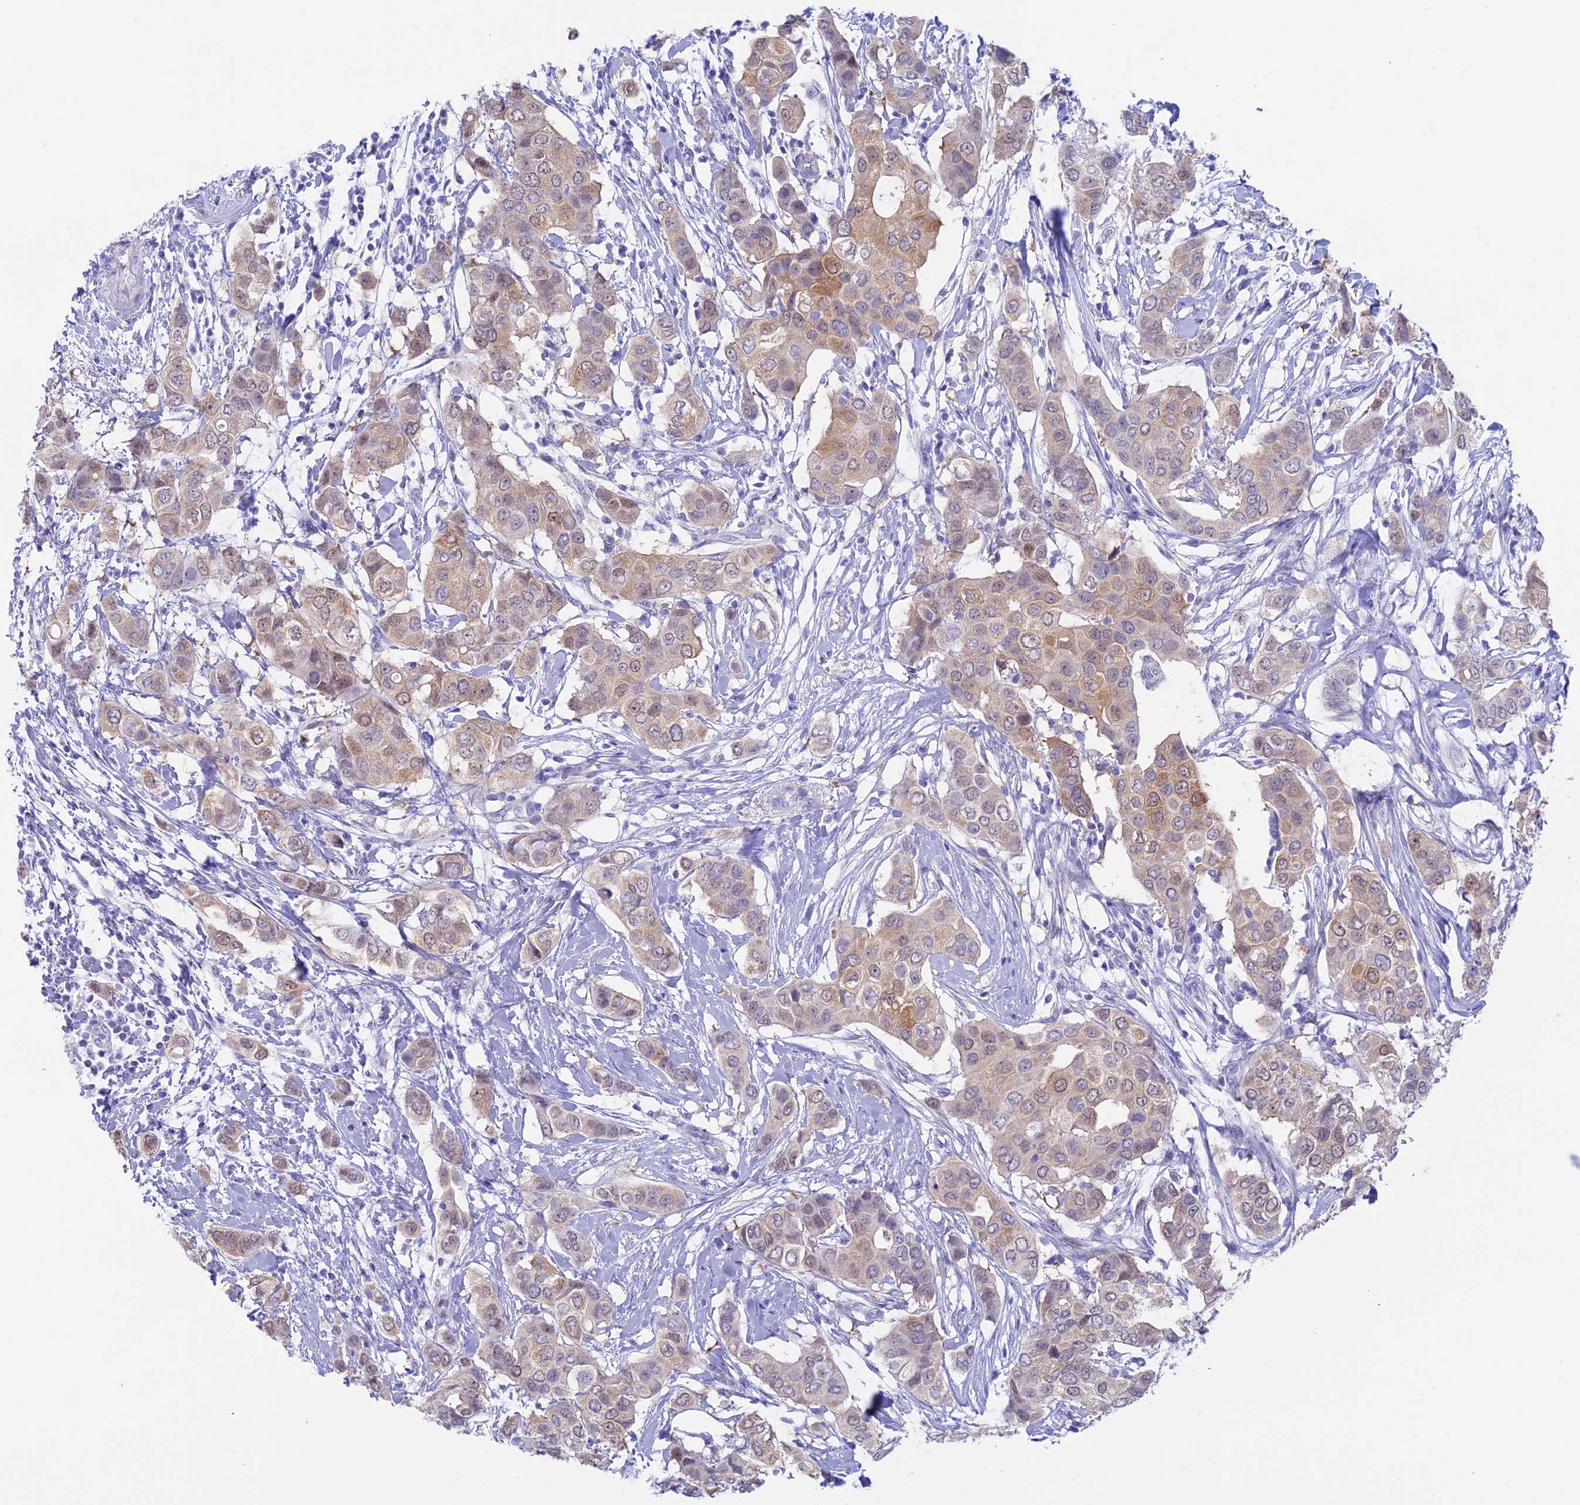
{"staining": {"intensity": "weak", "quantity": "25%-75%", "location": "cytoplasmic/membranous"}, "tissue": "breast cancer", "cell_type": "Tumor cells", "image_type": "cancer", "snomed": [{"axis": "morphology", "description": "Lobular carcinoma"}, {"axis": "topography", "description": "Breast"}], "caption": "Brown immunohistochemical staining in human breast cancer shows weak cytoplasmic/membranous positivity in approximately 25%-75% of tumor cells. (brown staining indicates protein expression, while blue staining denotes nuclei).", "gene": "LHFPL2", "patient": {"sex": "female", "age": 51}}